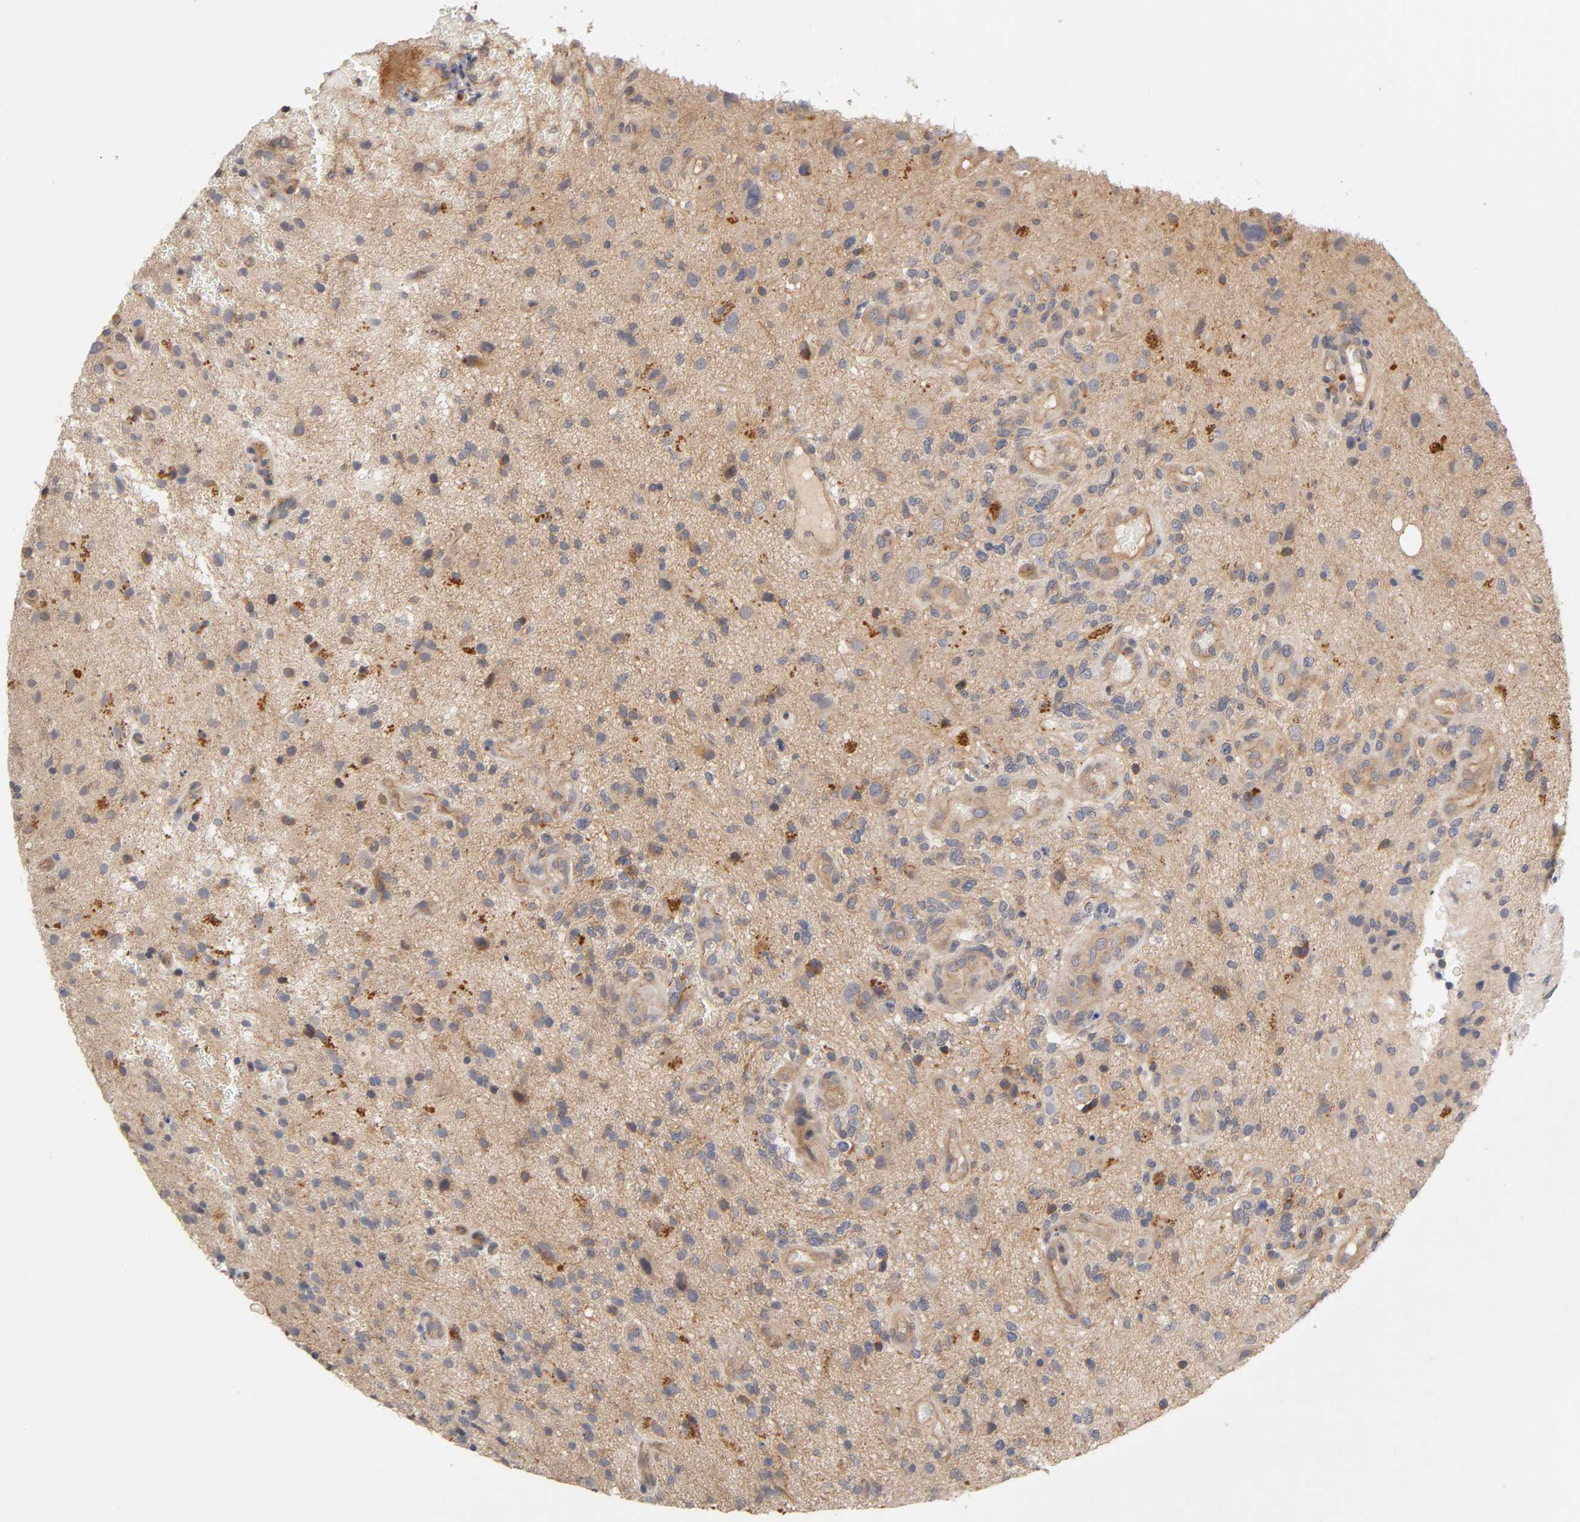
{"staining": {"intensity": "weak", "quantity": ">75%", "location": "cytoplasmic/membranous"}, "tissue": "glioma", "cell_type": "Tumor cells", "image_type": "cancer", "snomed": [{"axis": "morphology", "description": "Normal tissue, NOS"}, {"axis": "morphology", "description": "Glioma, malignant, High grade"}, {"axis": "topography", "description": "Cerebral cortex"}], "caption": "This photomicrograph displays IHC staining of malignant high-grade glioma, with low weak cytoplasmic/membranous positivity in about >75% of tumor cells.", "gene": "PDZD11", "patient": {"sex": "male", "age": 75}}